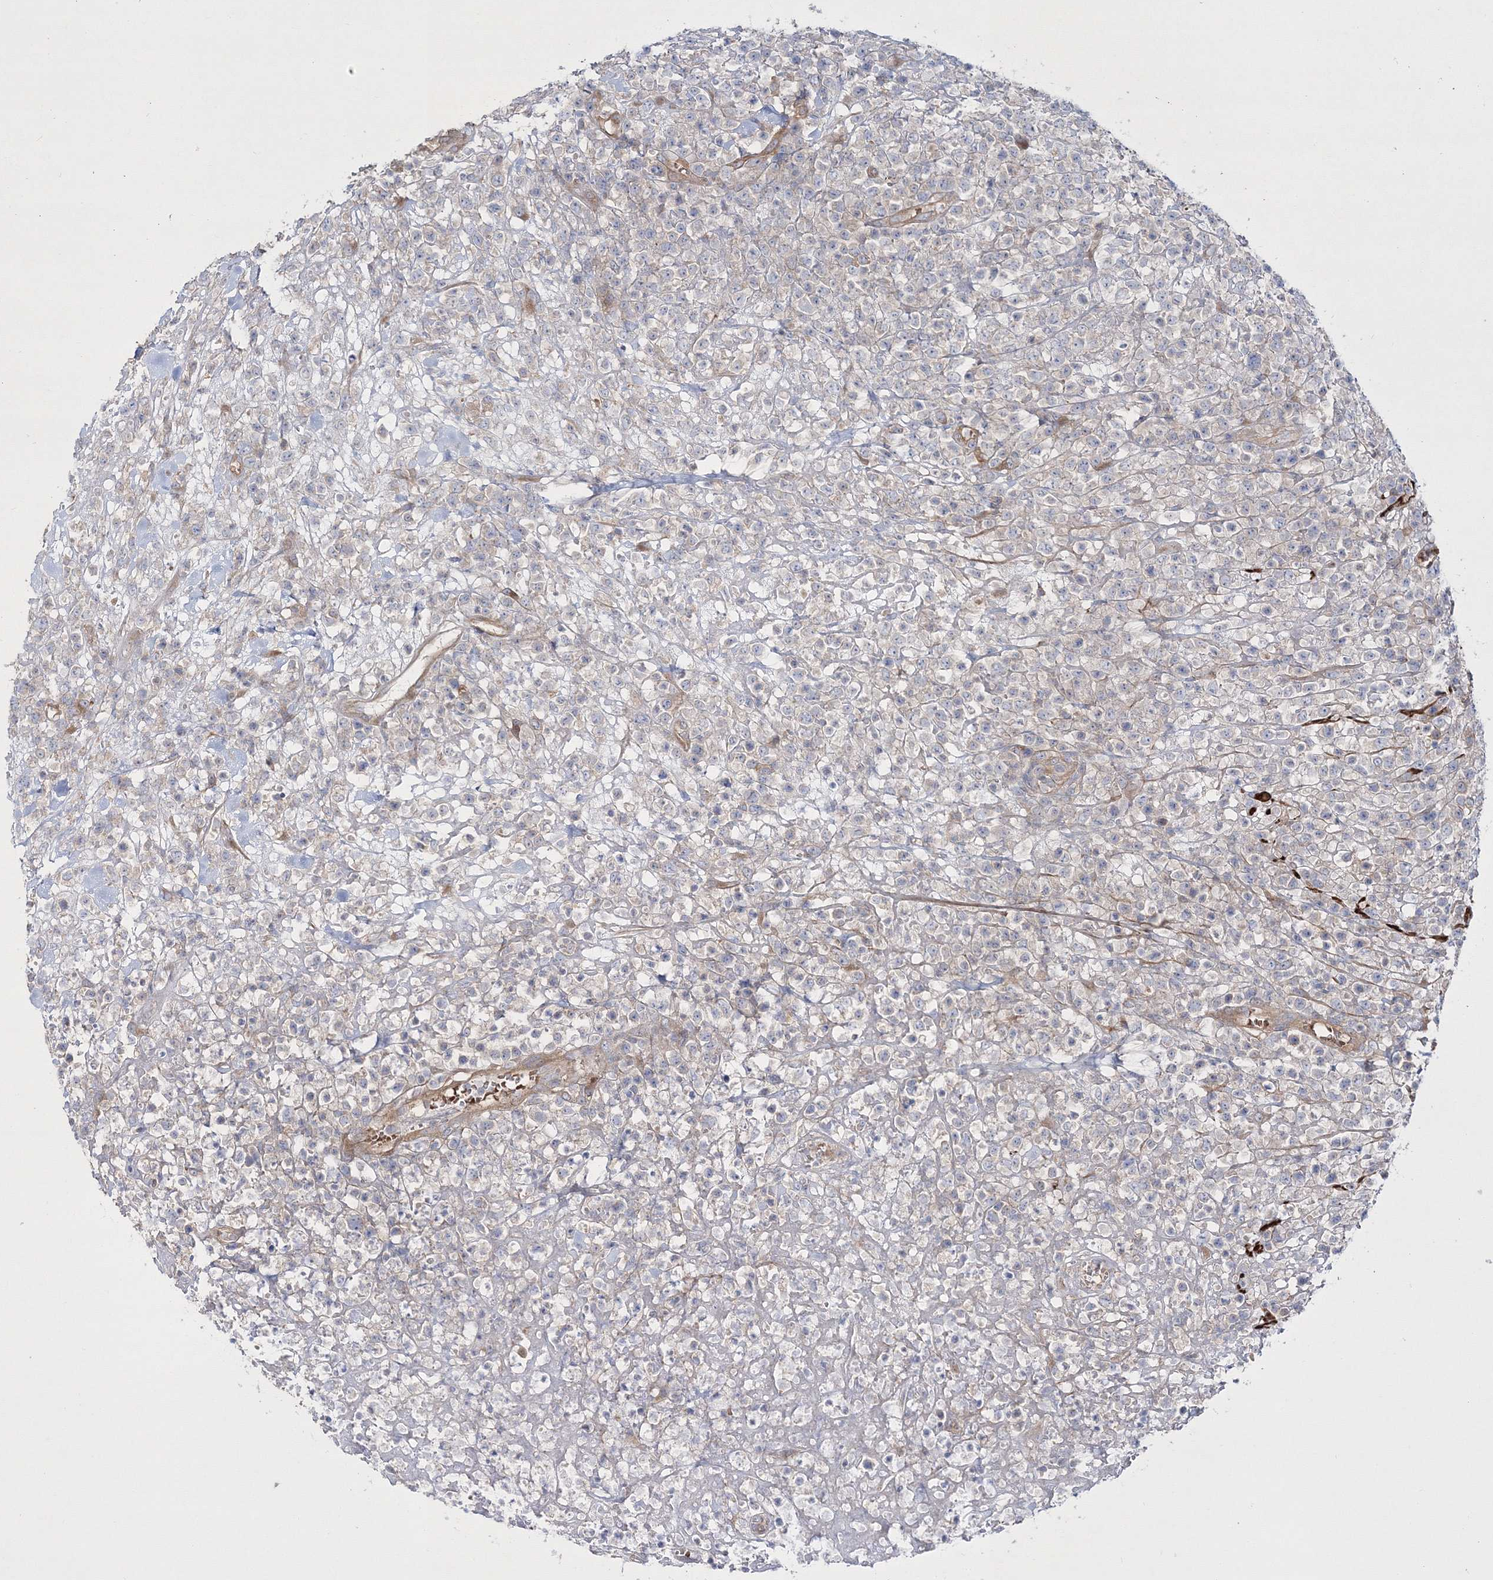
{"staining": {"intensity": "negative", "quantity": "none", "location": "none"}, "tissue": "lymphoma", "cell_type": "Tumor cells", "image_type": "cancer", "snomed": [{"axis": "morphology", "description": "Malignant lymphoma, non-Hodgkin's type, High grade"}, {"axis": "topography", "description": "Colon"}], "caption": "IHC of human malignant lymphoma, non-Hodgkin's type (high-grade) demonstrates no staining in tumor cells. Nuclei are stained in blue.", "gene": "ZSWIM6", "patient": {"sex": "female", "age": 53}}